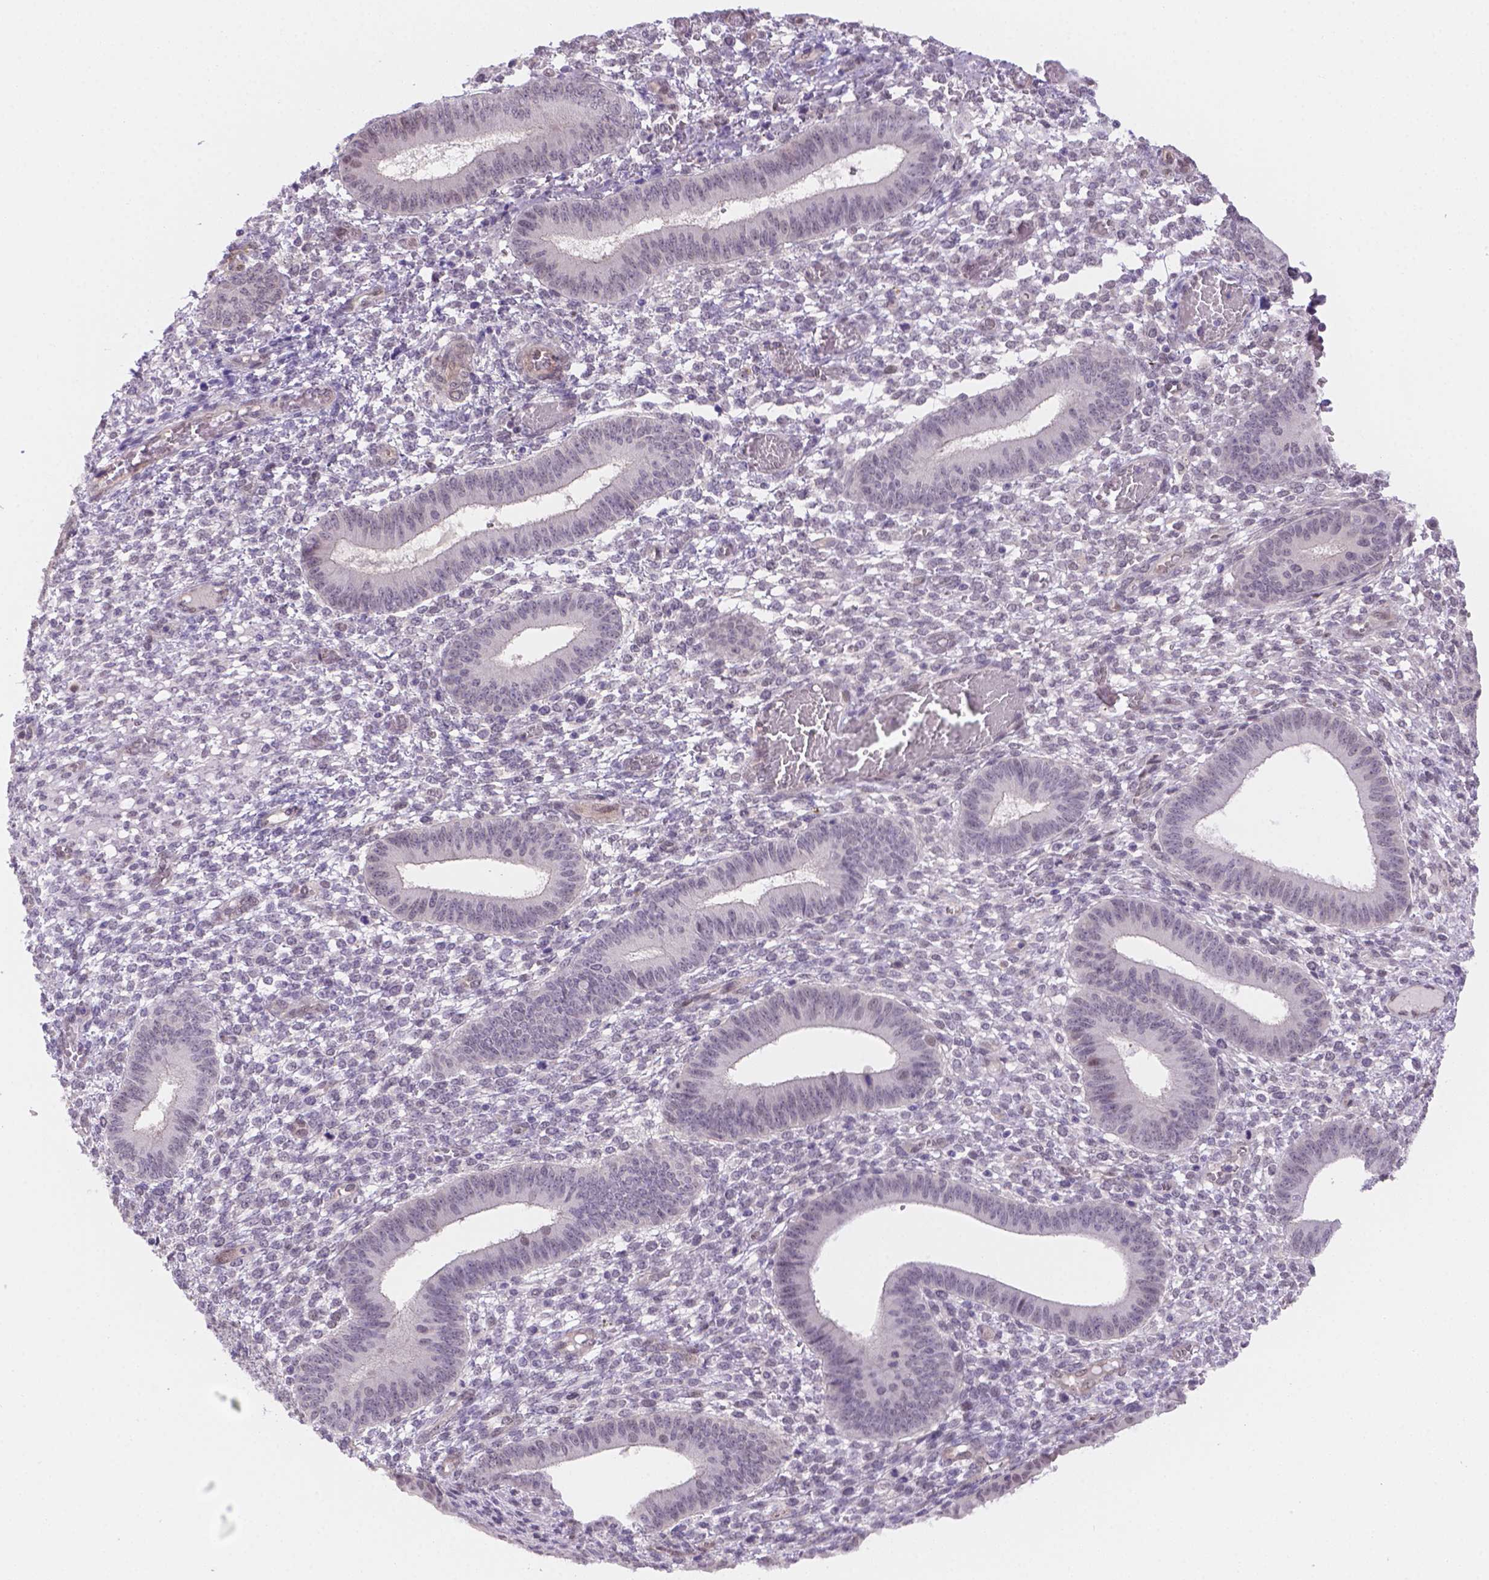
{"staining": {"intensity": "negative", "quantity": "none", "location": "none"}, "tissue": "endometrium", "cell_type": "Cells in endometrial stroma", "image_type": "normal", "snomed": [{"axis": "morphology", "description": "Normal tissue, NOS"}, {"axis": "topography", "description": "Endometrium"}], "caption": "Cells in endometrial stroma are negative for protein expression in normal human endometrium.", "gene": "NXPE2", "patient": {"sex": "female", "age": 42}}